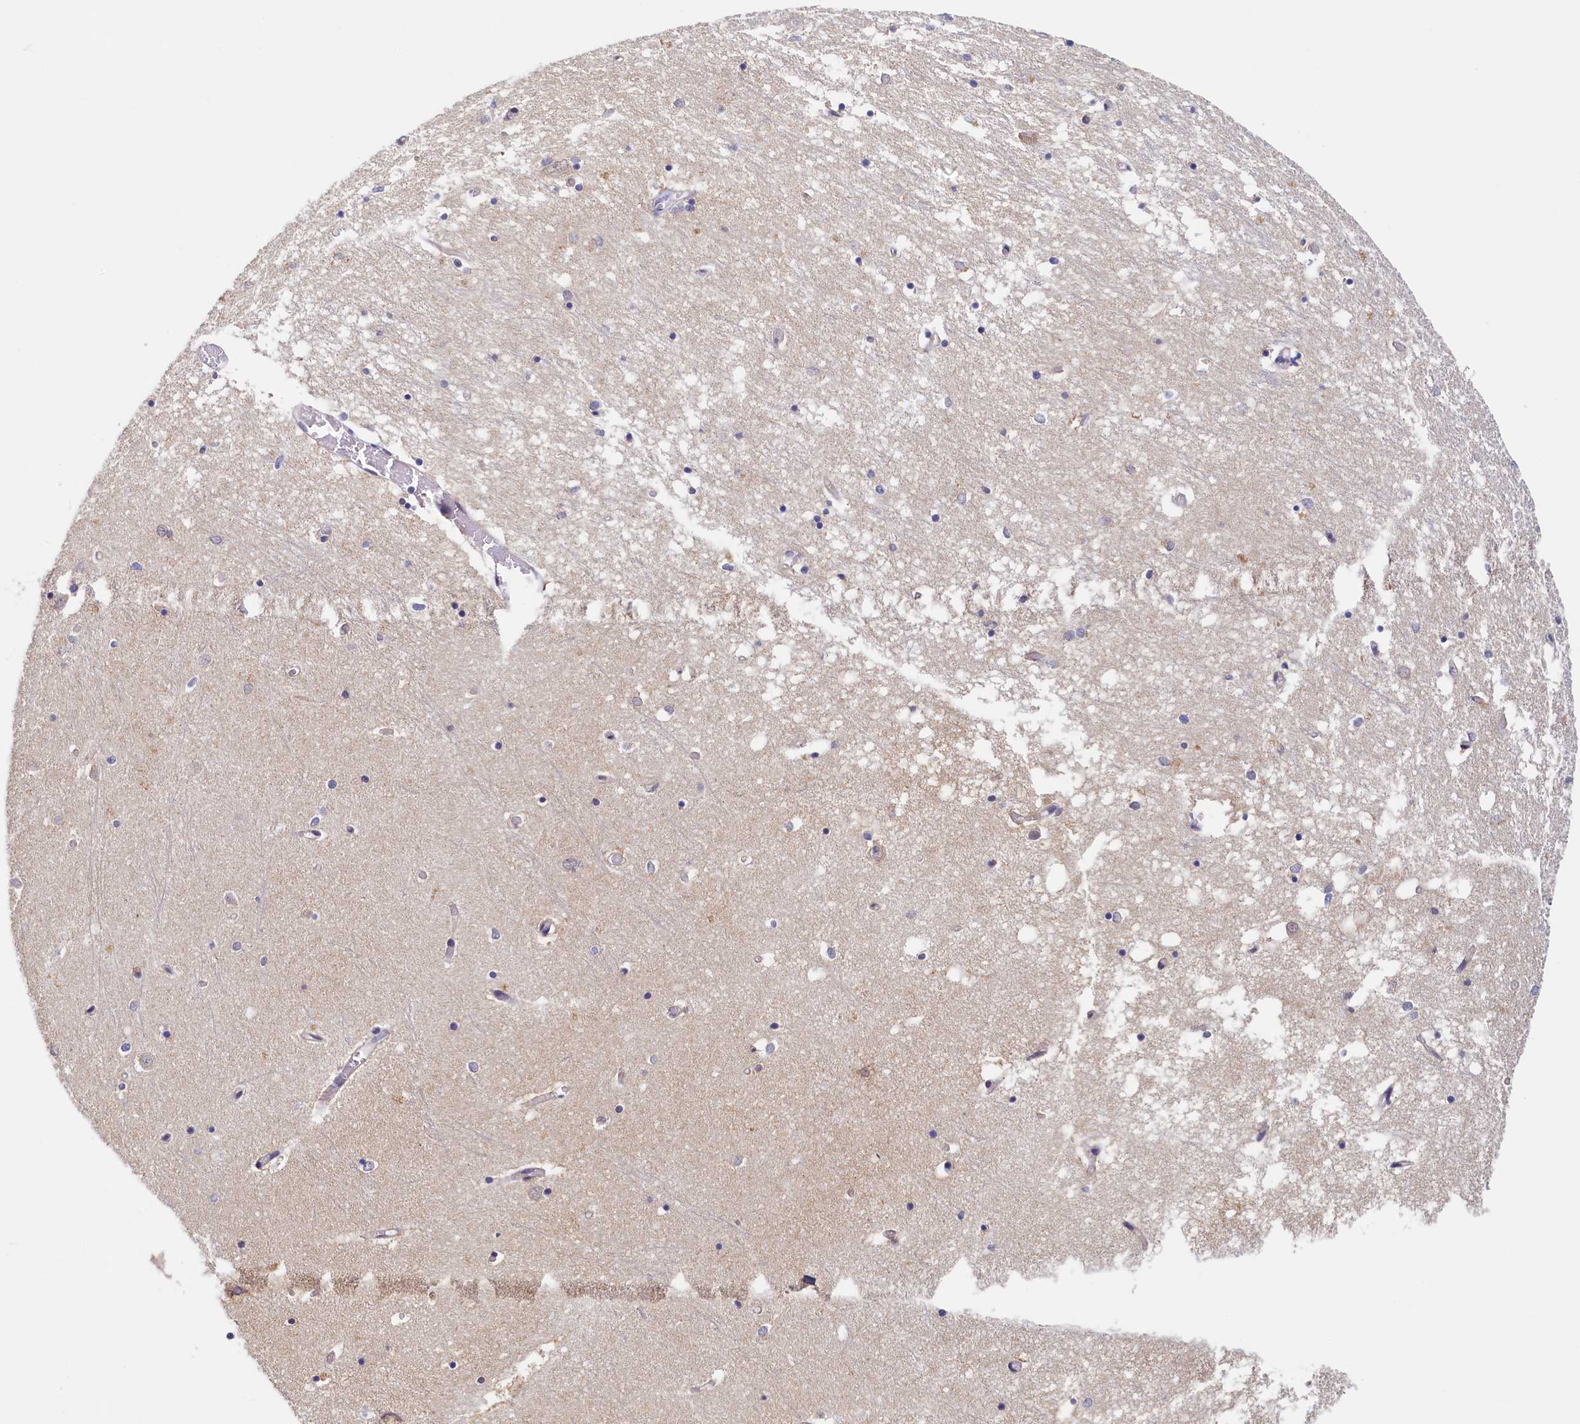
{"staining": {"intensity": "negative", "quantity": "none", "location": "none"}, "tissue": "hippocampus", "cell_type": "Glial cells", "image_type": "normal", "snomed": [{"axis": "morphology", "description": "Normal tissue, NOS"}, {"axis": "topography", "description": "Hippocampus"}], "caption": "Immunohistochemistry histopathology image of benign hippocampus: human hippocampus stained with DAB exhibits no significant protein expression in glial cells.", "gene": "PAAF1", "patient": {"sex": "male", "age": 70}}